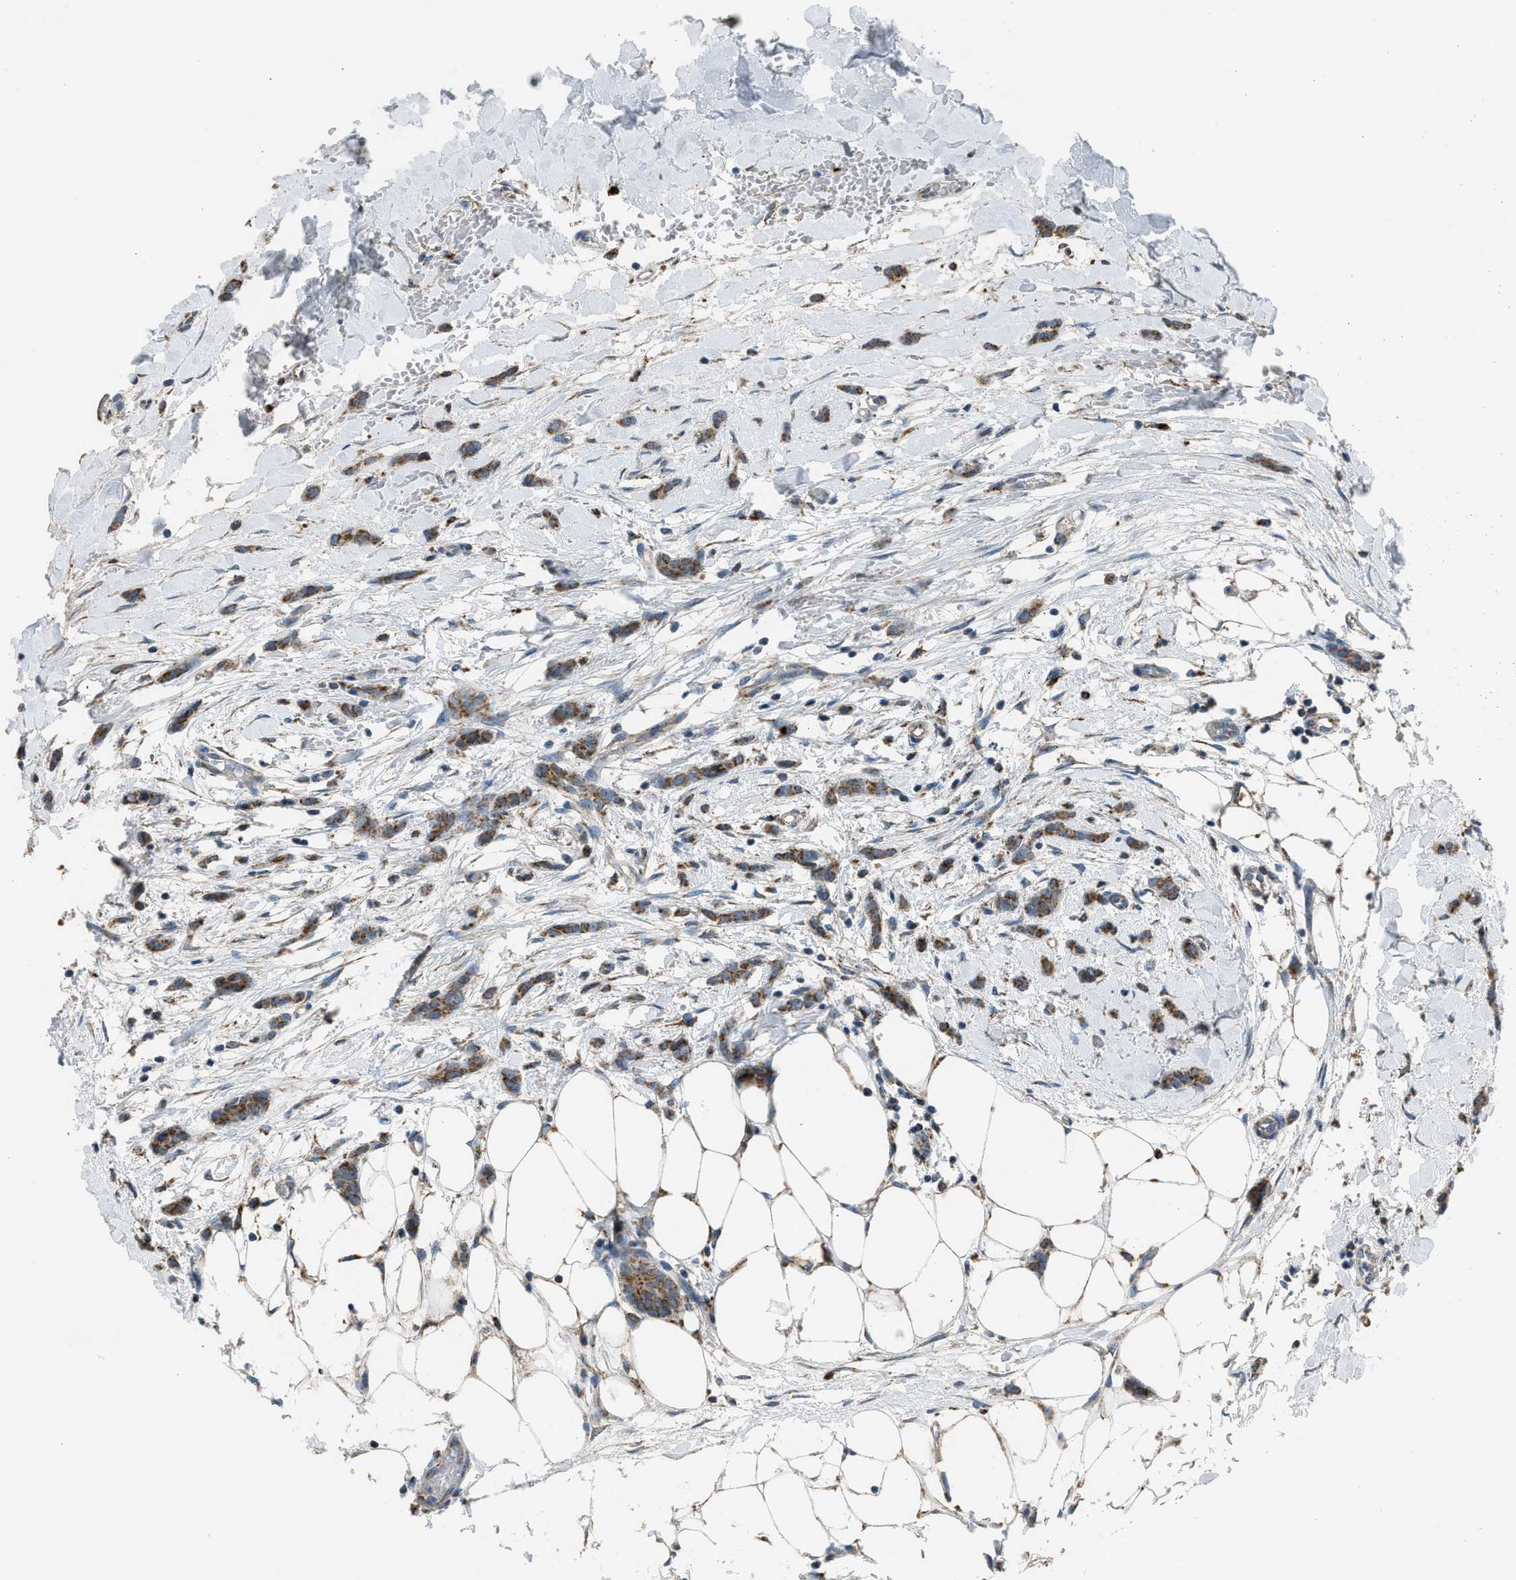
{"staining": {"intensity": "moderate", "quantity": ">75%", "location": "cytoplasmic/membranous"}, "tissue": "breast cancer", "cell_type": "Tumor cells", "image_type": "cancer", "snomed": [{"axis": "morphology", "description": "Lobular carcinoma"}, {"axis": "topography", "description": "Skin"}, {"axis": "topography", "description": "Breast"}], "caption": "Immunohistochemical staining of human breast cancer demonstrates medium levels of moderate cytoplasmic/membranous positivity in about >75% of tumor cells.", "gene": "SMIM20", "patient": {"sex": "female", "age": 46}}